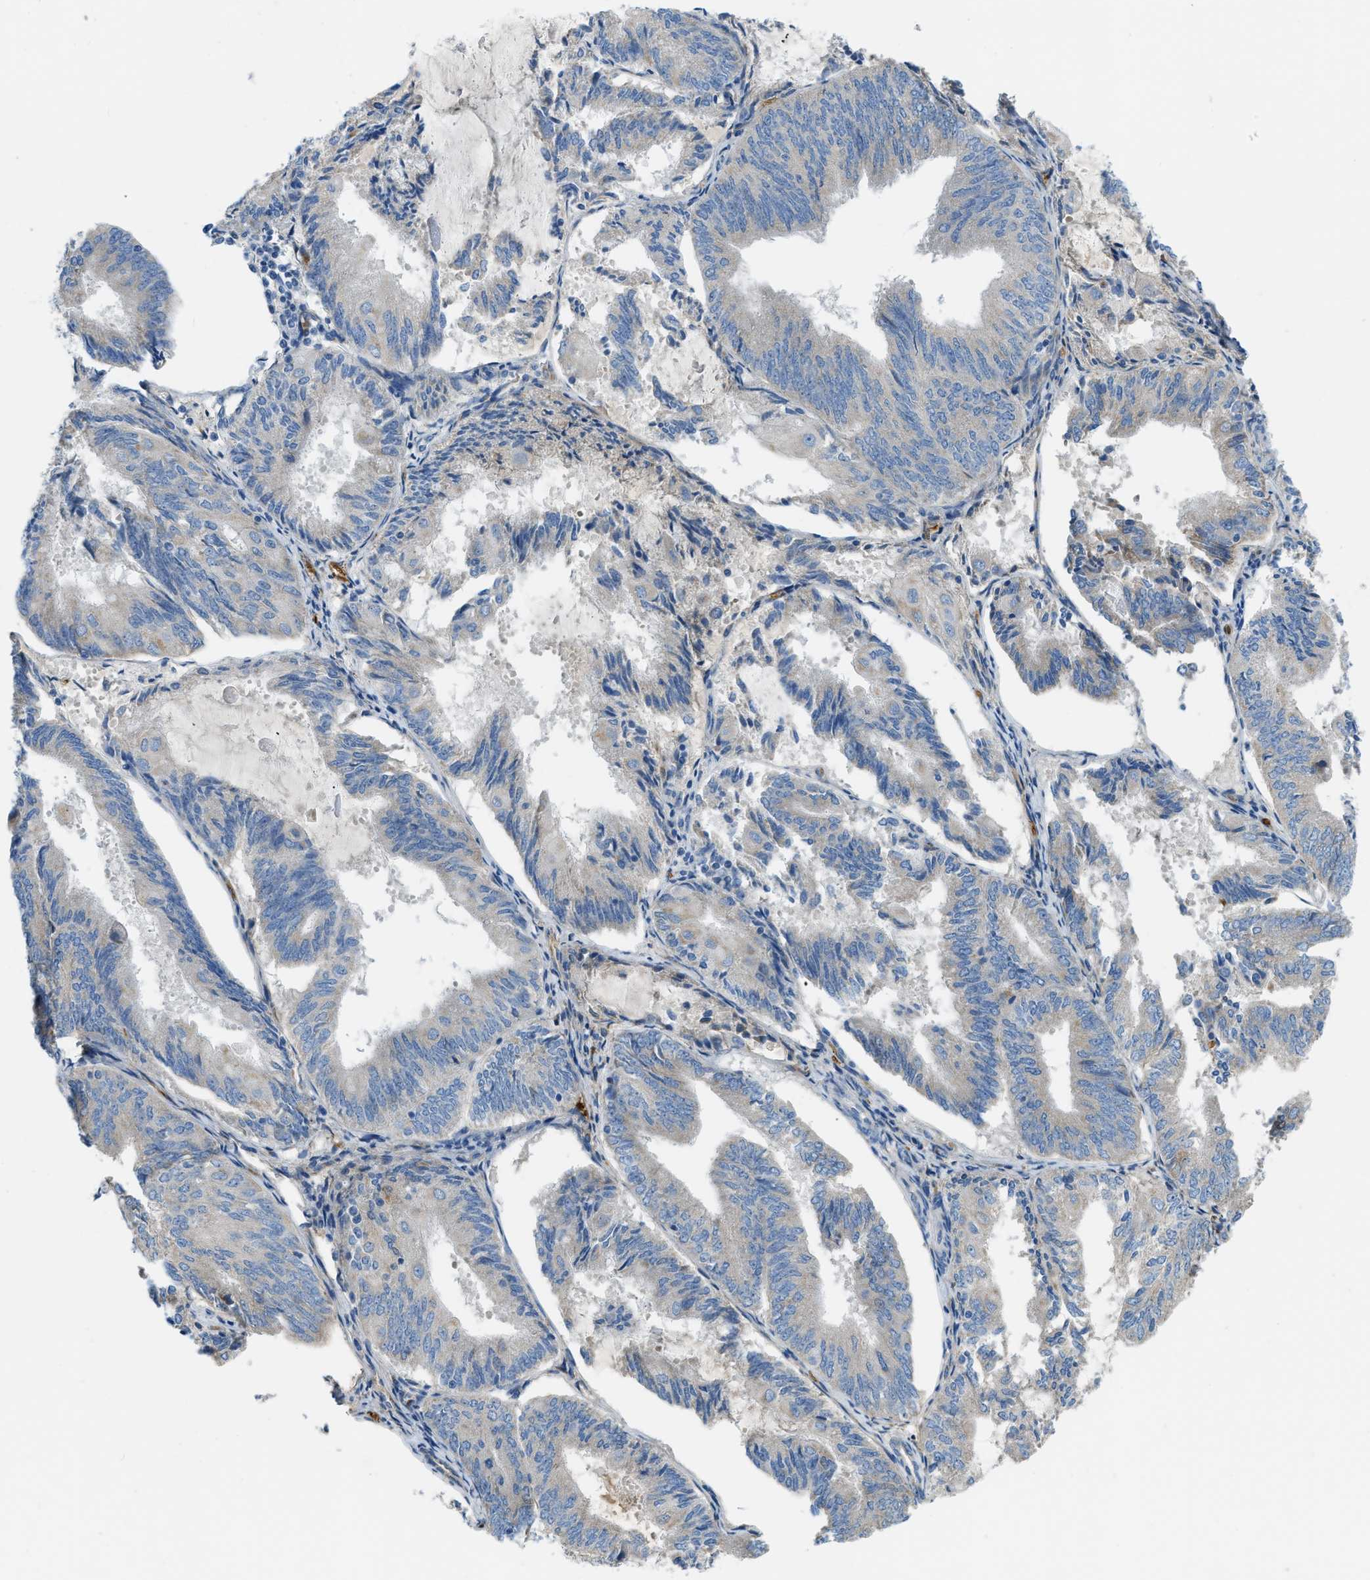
{"staining": {"intensity": "negative", "quantity": "none", "location": "none"}, "tissue": "endometrial cancer", "cell_type": "Tumor cells", "image_type": "cancer", "snomed": [{"axis": "morphology", "description": "Adenocarcinoma, NOS"}, {"axis": "topography", "description": "Endometrium"}], "caption": "Endometrial cancer (adenocarcinoma) was stained to show a protein in brown. There is no significant staining in tumor cells.", "gene": "COL15A1", "patient": {"sex": "female", "age": 81}}